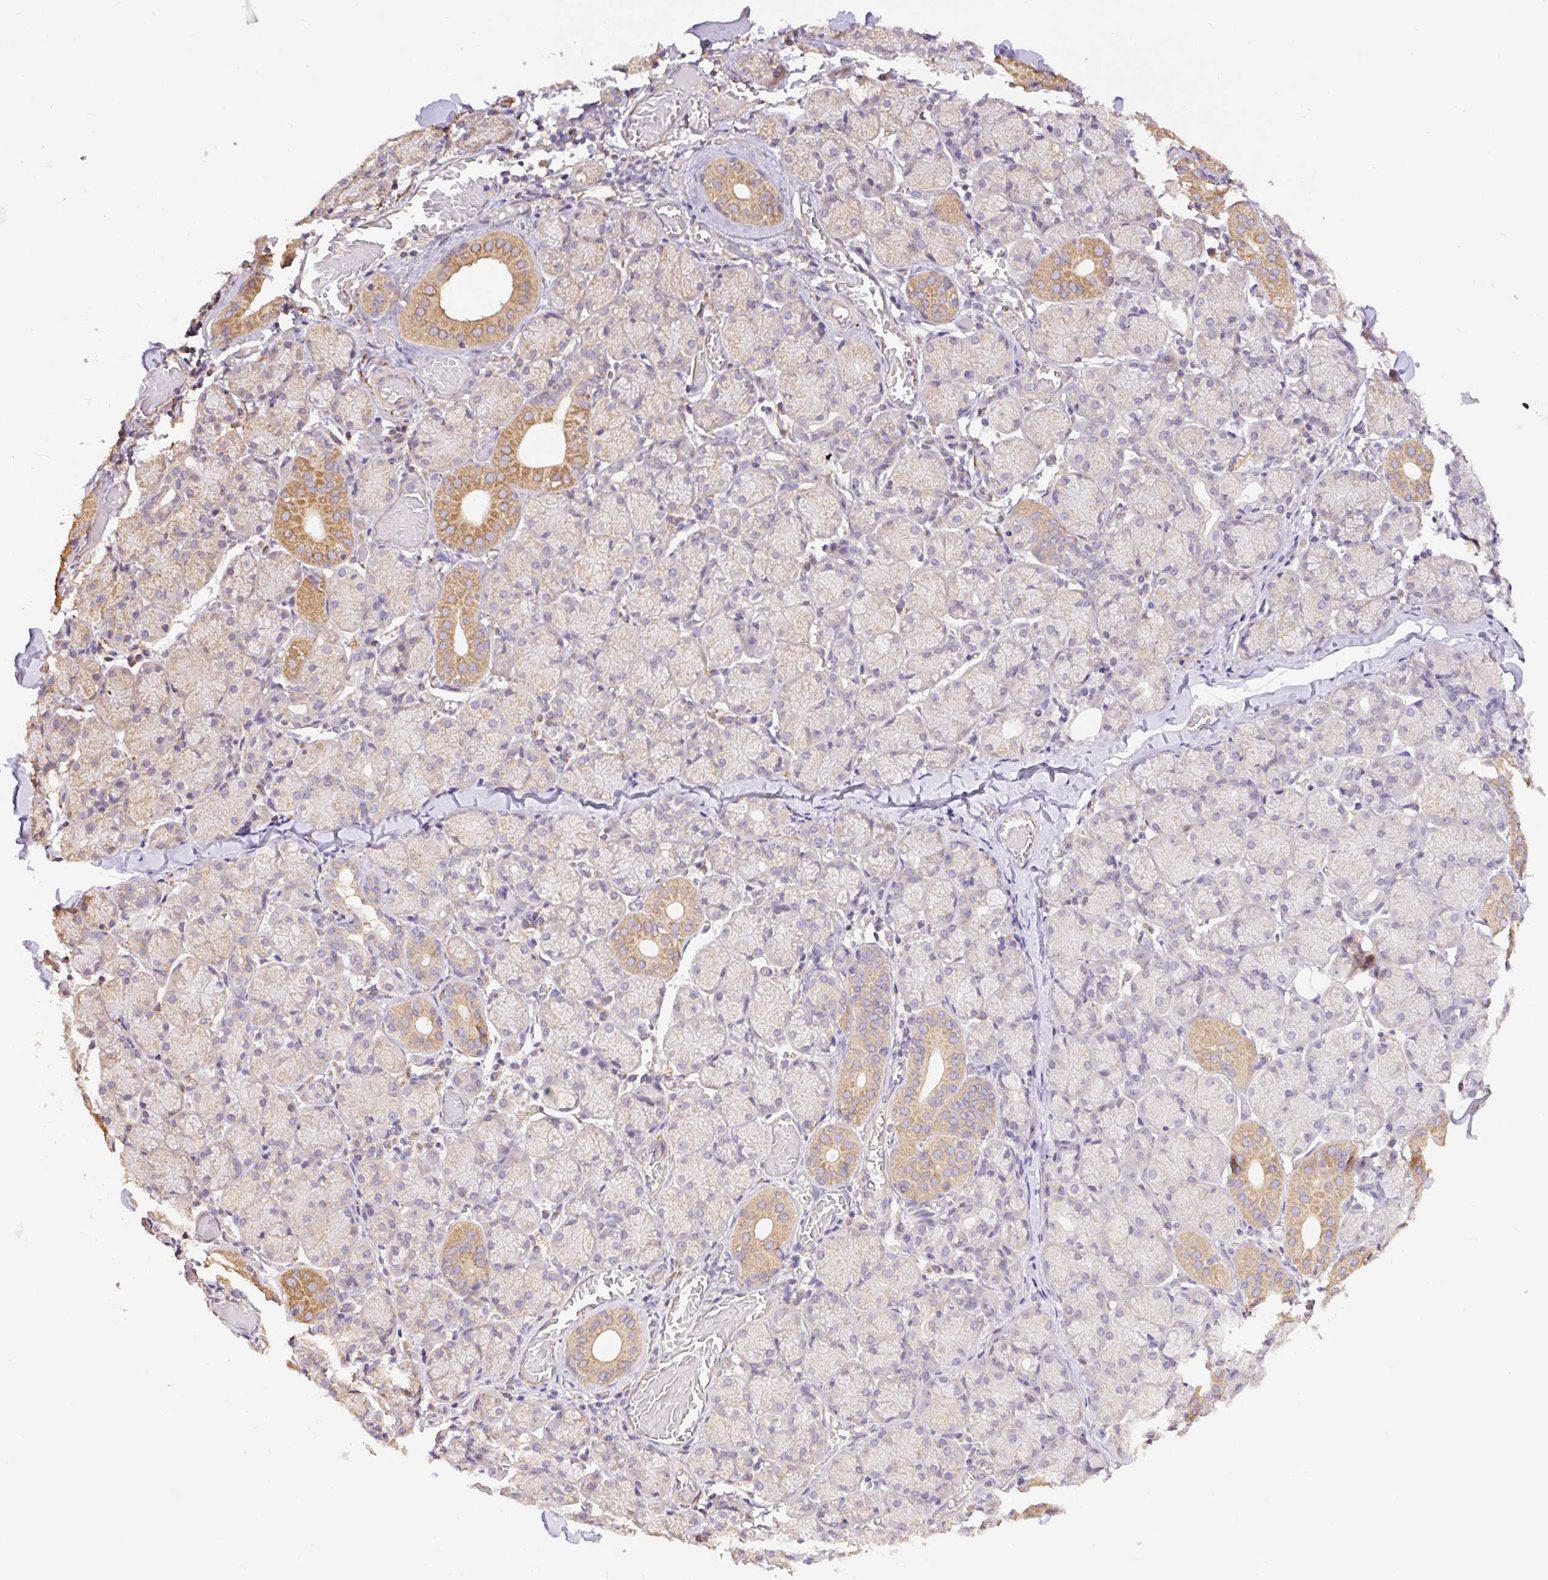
{"staining": {"intensity": "moderate", "quantity": "25%-75%", "location": "cytoplasmic/membranous"}, "tissue": "salivary gland", "cell_type": "Glandular cells", "image_type": "normal", "snomed": [{"axis": "morphology", "description": "Normal tissue, NOS"}, {"axis": "topography", "description": "Salivary gland"}], "caption": "This histopathology image demonstrates IHC staining of benign salivary gland, with medium moderate cytoplasmic/membranous positivity in approximately 25%-75% of glandular cells.", "gene": "COX8A", "patient": {"sex": "female", "age": 24}}